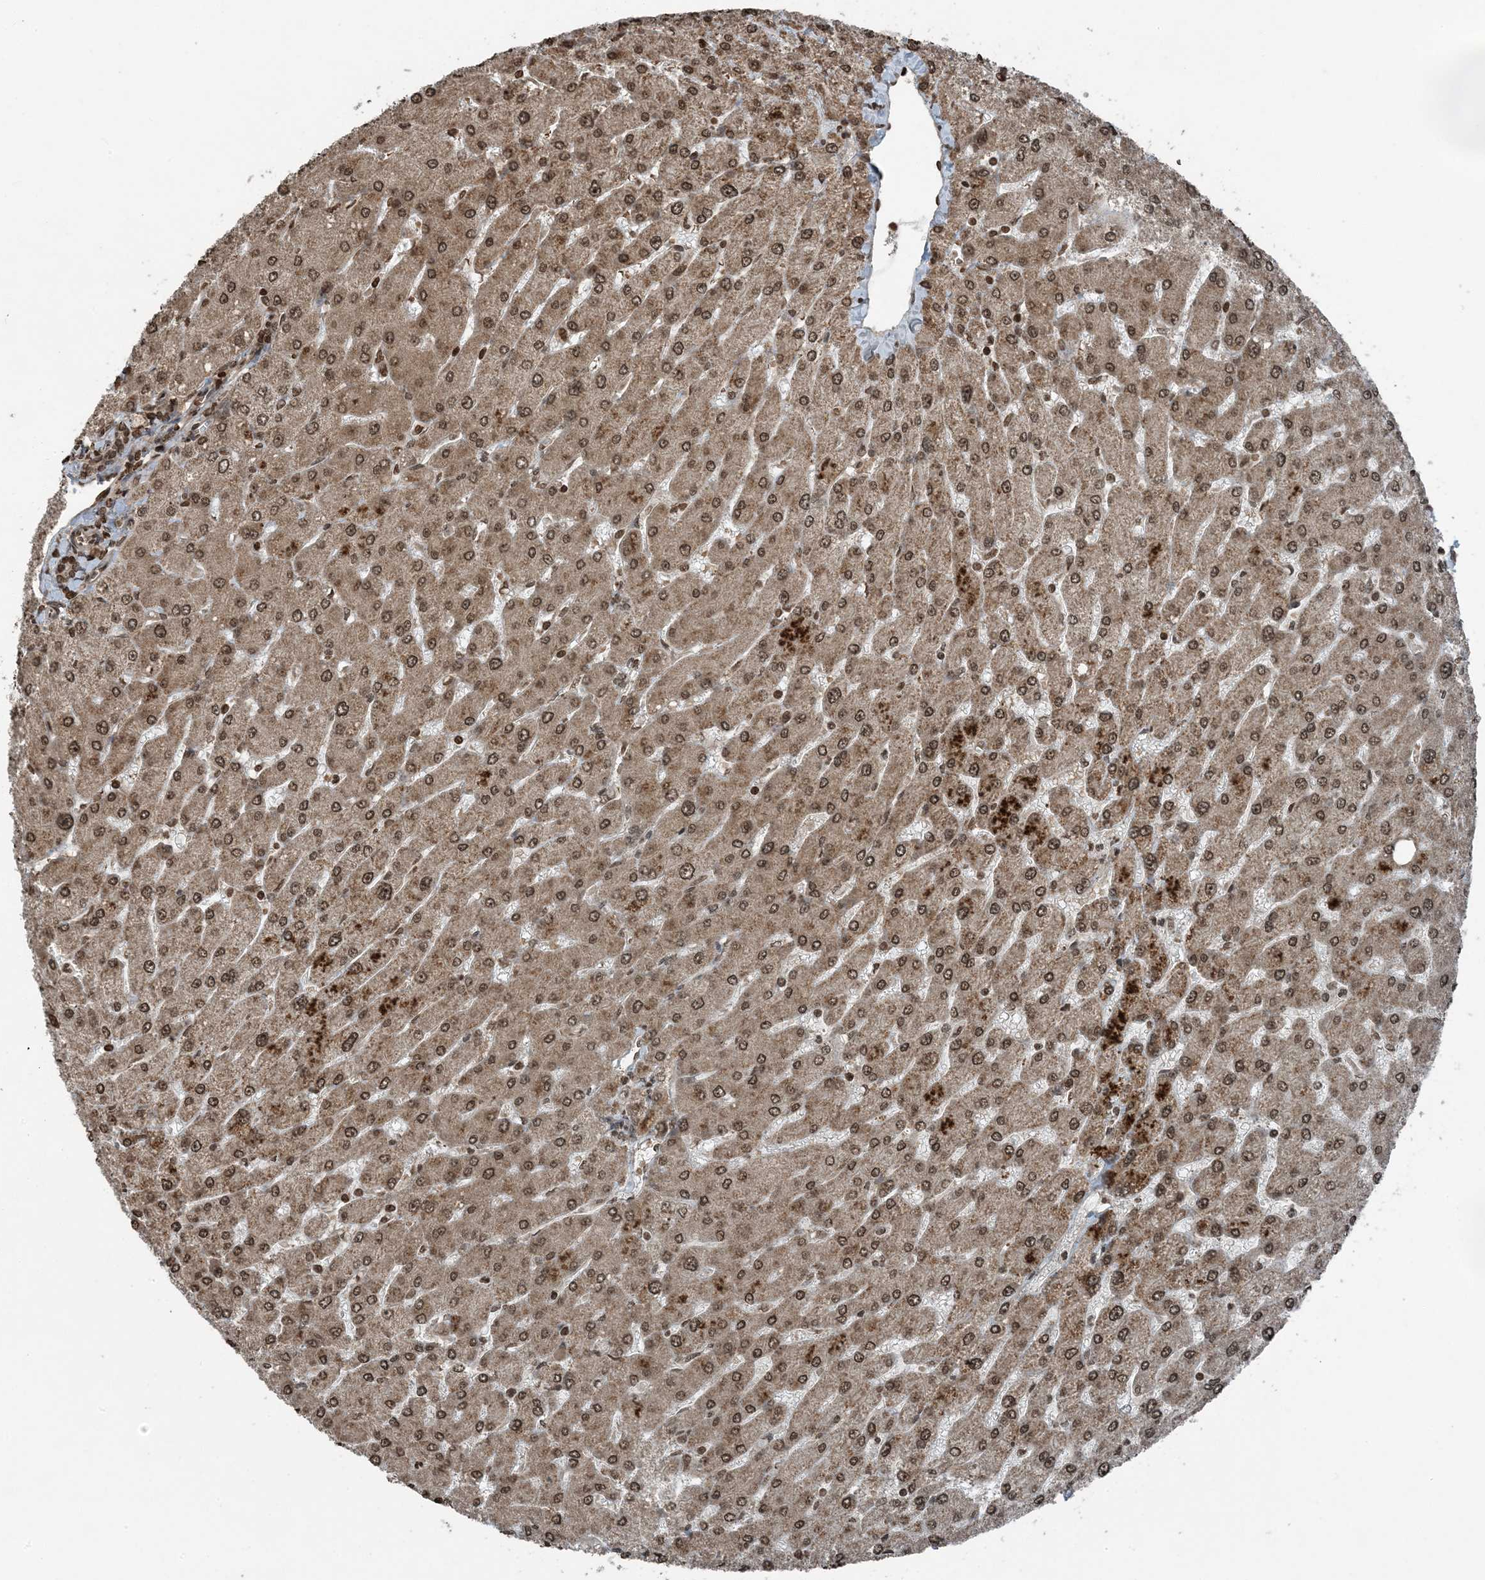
{"staining": {"intensity": "moderate", "quantity": ">75%", "location": "nuclear"}, "tissue": "liver", "cell_type": "Cholangiocytes", "image_type": "normal", "snomed": [{"axis": "morphology", "description": "Normal tissue, NOS"}, {"axis": "topography", "description": "Liver"}], "caption": "Cholangiocytes demonstrate moderate nuclear positivity in approximately >75% of cells in benign liver.", "gene": "ZFAND2B", "patient": {"sex": "male", "age": 55}}